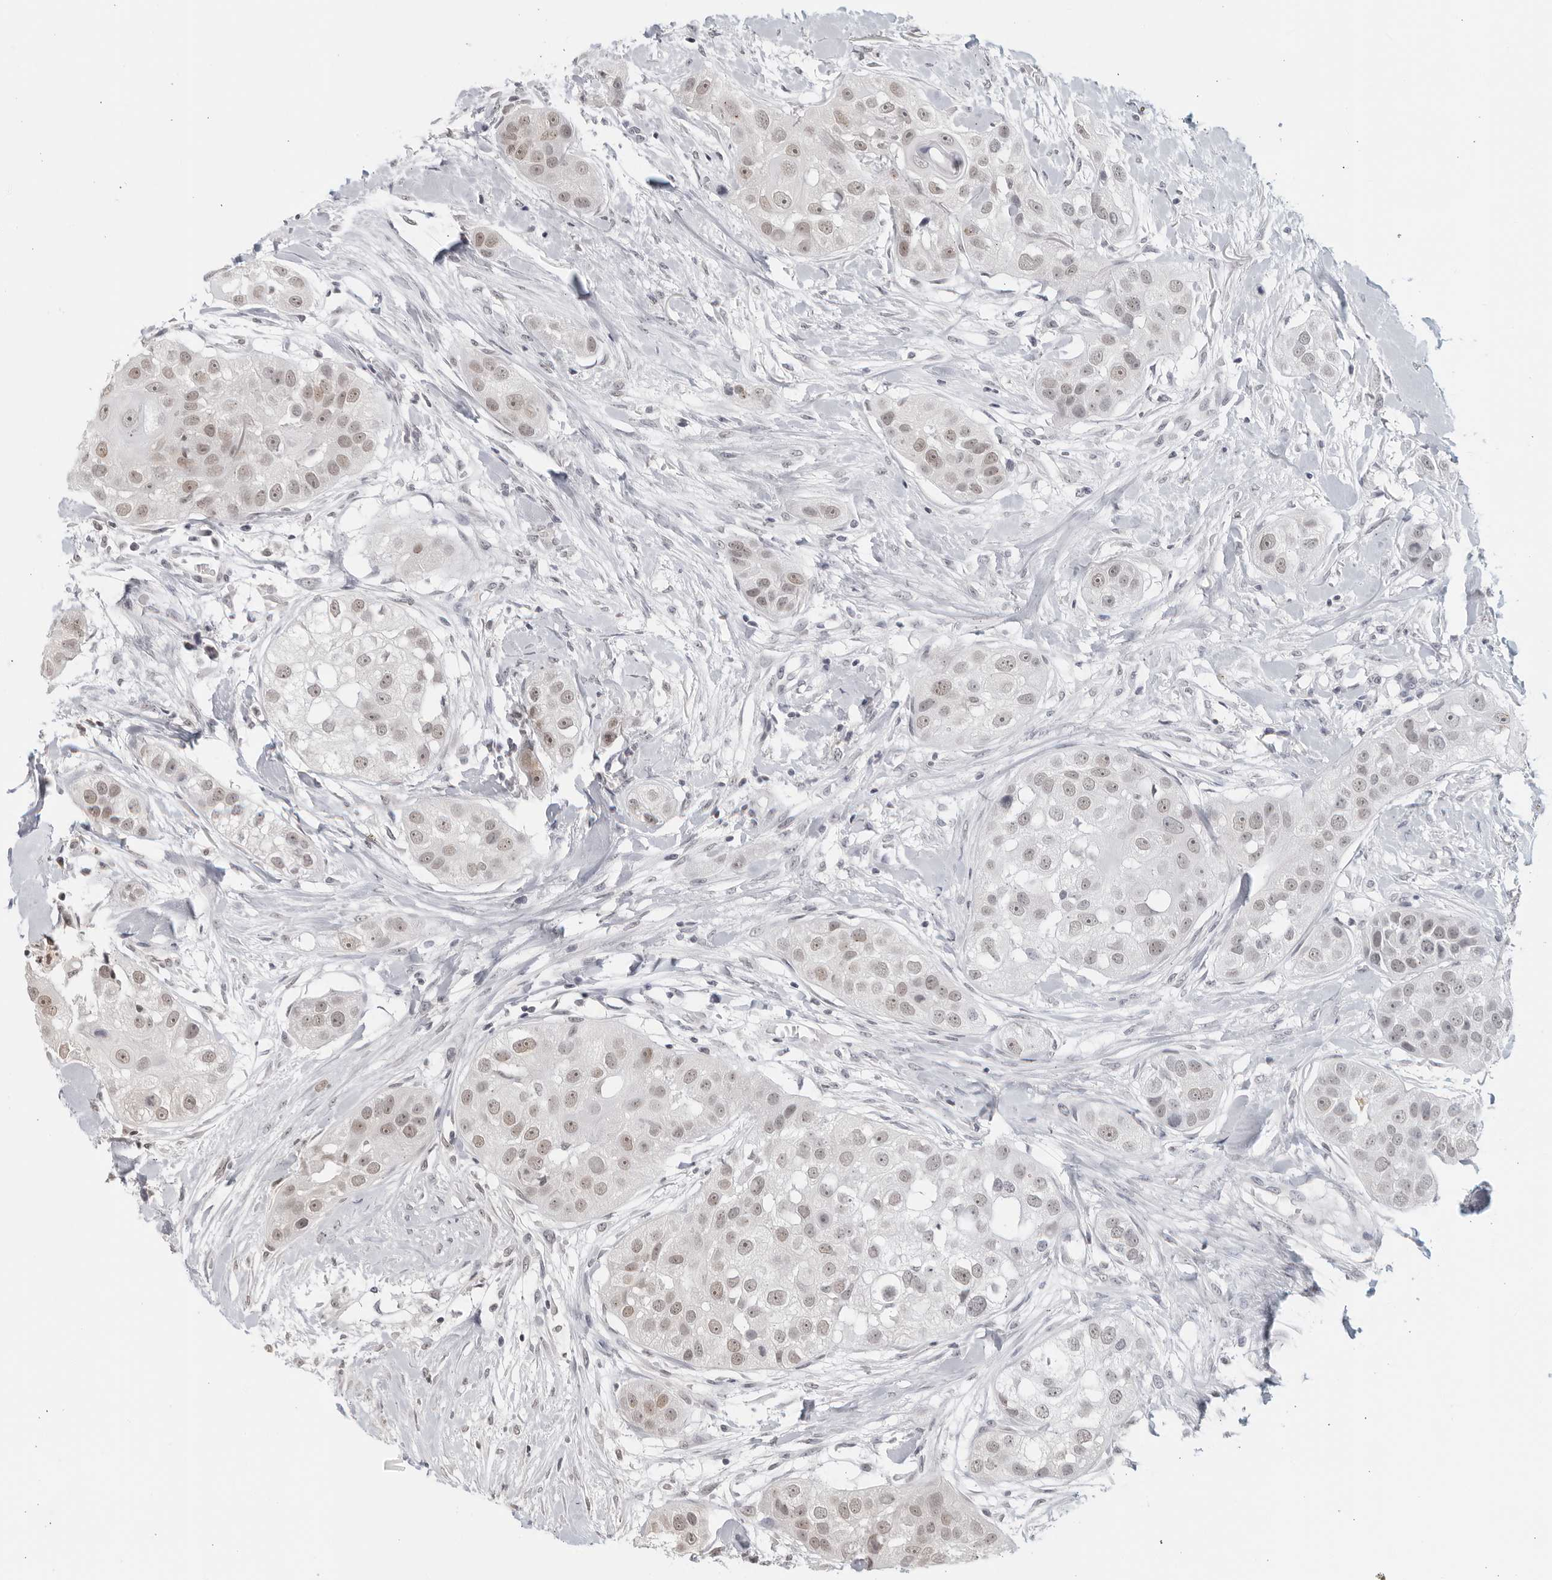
{"staining": {"intensity": "weak", "quantity": "<25%", "location": "nuclear"}, "tissue": "head and neck cancer", "cell_type": "Tumor cells", "image_type": "cancer", "snomed": [{"axis": "morphology", "description": "Normal tissue, NOS"}, {"axis": "morphology", "description": "Squamous cell carcinoma, NOS"}, {"axis": "topography", "description": "Skeletal muscle"}, {"axis": "topography", "description": "Head-Neck"}], "caption": "Immunohistochemistry histopathology image of human head and neck cancer (squamous cell carcinoma) stained for a protein (brown), which displays no positivity in tumor cells.", "gene": "RAB11FIP3", "patient": {"sex": "male", "age": 51}}